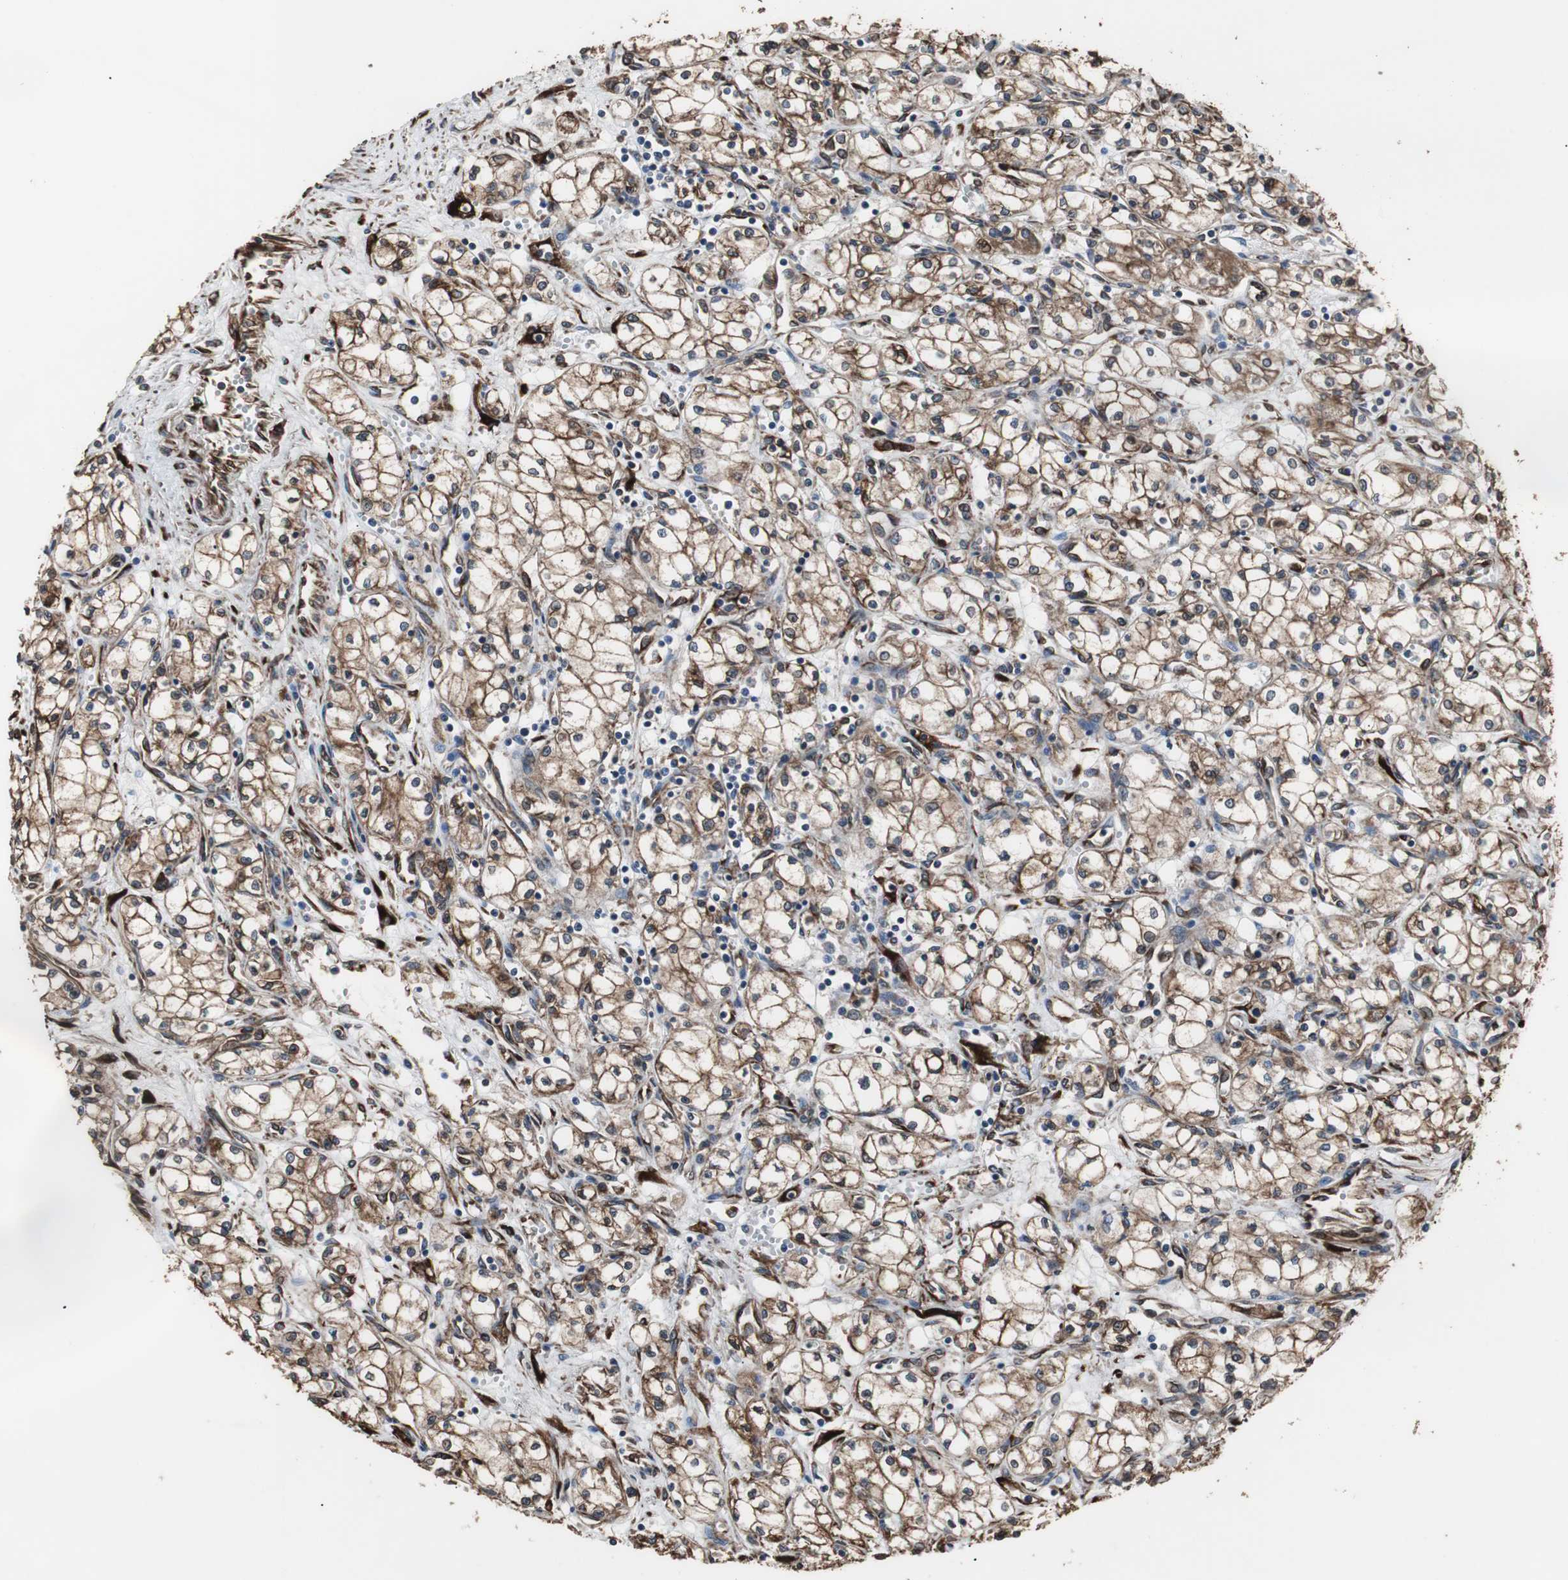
{"staining": {"intensity": "strong", "quantity": ">75%", "location": "cytoplasmic/membranous"}, "tissue": "renal cancer", "cell_type": "Tumor cells", "image_type": "cancer", "snomed": [{"axis": "morphology", "description": "Normal tissue, NOS"}, {"axis": "morphology", "description": "Adenocarcinoma, NOS"}, {"axis": "topography", "description": "Kidney"}], "caption": "Human renal cancer stained with a brown dye shows strong cytoplasmic/membranous positive positivity in about >75% of tumor cells.", "gene": "CALU", "patient": {"sex": "male", "age": 59}}